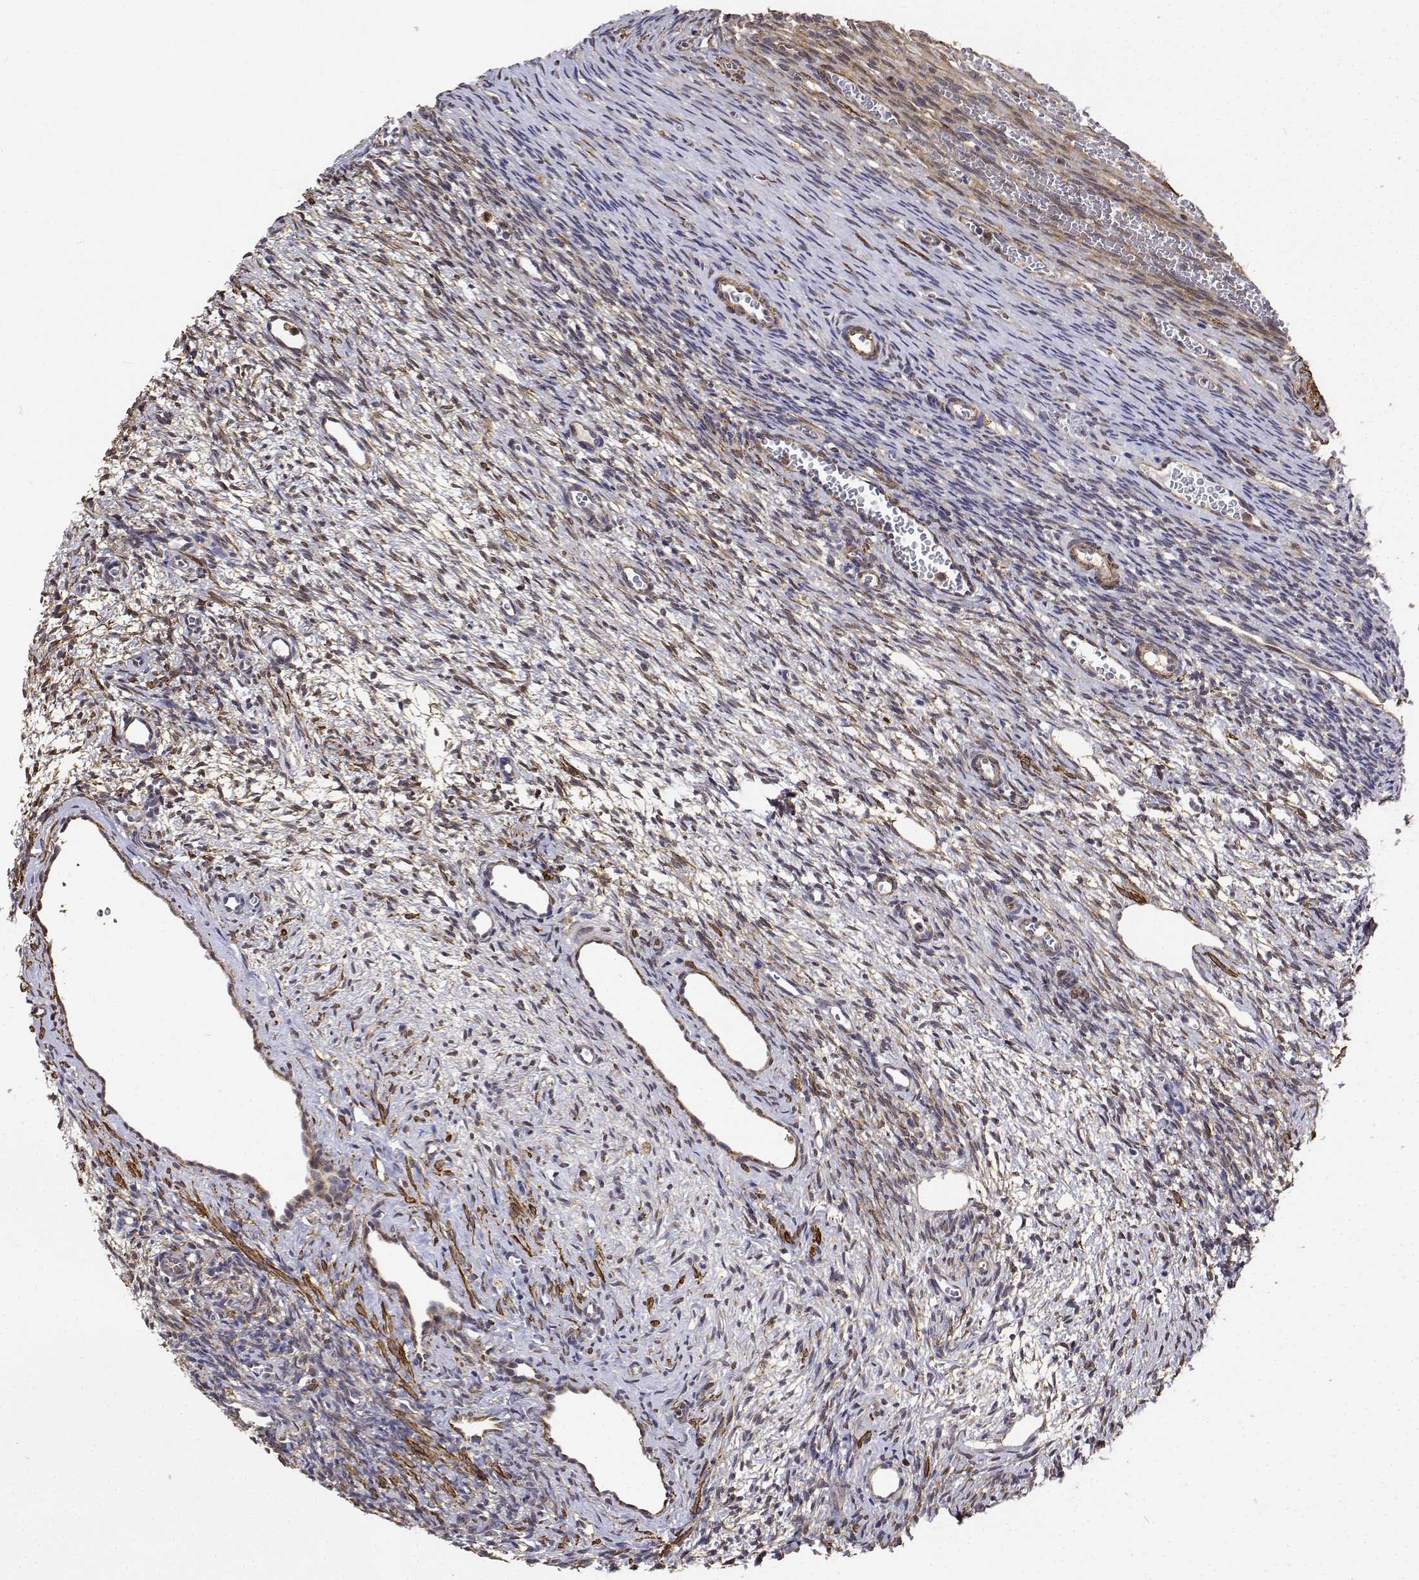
{"staining": {"intensity": "moderate", "quantity": ">75%", "location": "cytoplasmic/membranous"}, "tissue": "ovary", "cell_type": "Follicle cells", "image_type": "normal", "snomed": [{"axis": "morphology", "description": "Normal tissue, NOS"}, {"axis": "topography", "description": "Ovary"}], "caption": "Brown immunohistochemical staining in benign ovary demonstrates moderate cytoplasmic/membranous positivity in about >75% of follicle cells. The staining is performed using DAB (3,3'-diaminobenzidine) brown chromogen to label protein expression. The nuclei are counter-stained blue using hematoxylin.", "gene": "PCID2", "patient": {"sex": "female", "age": 34}}